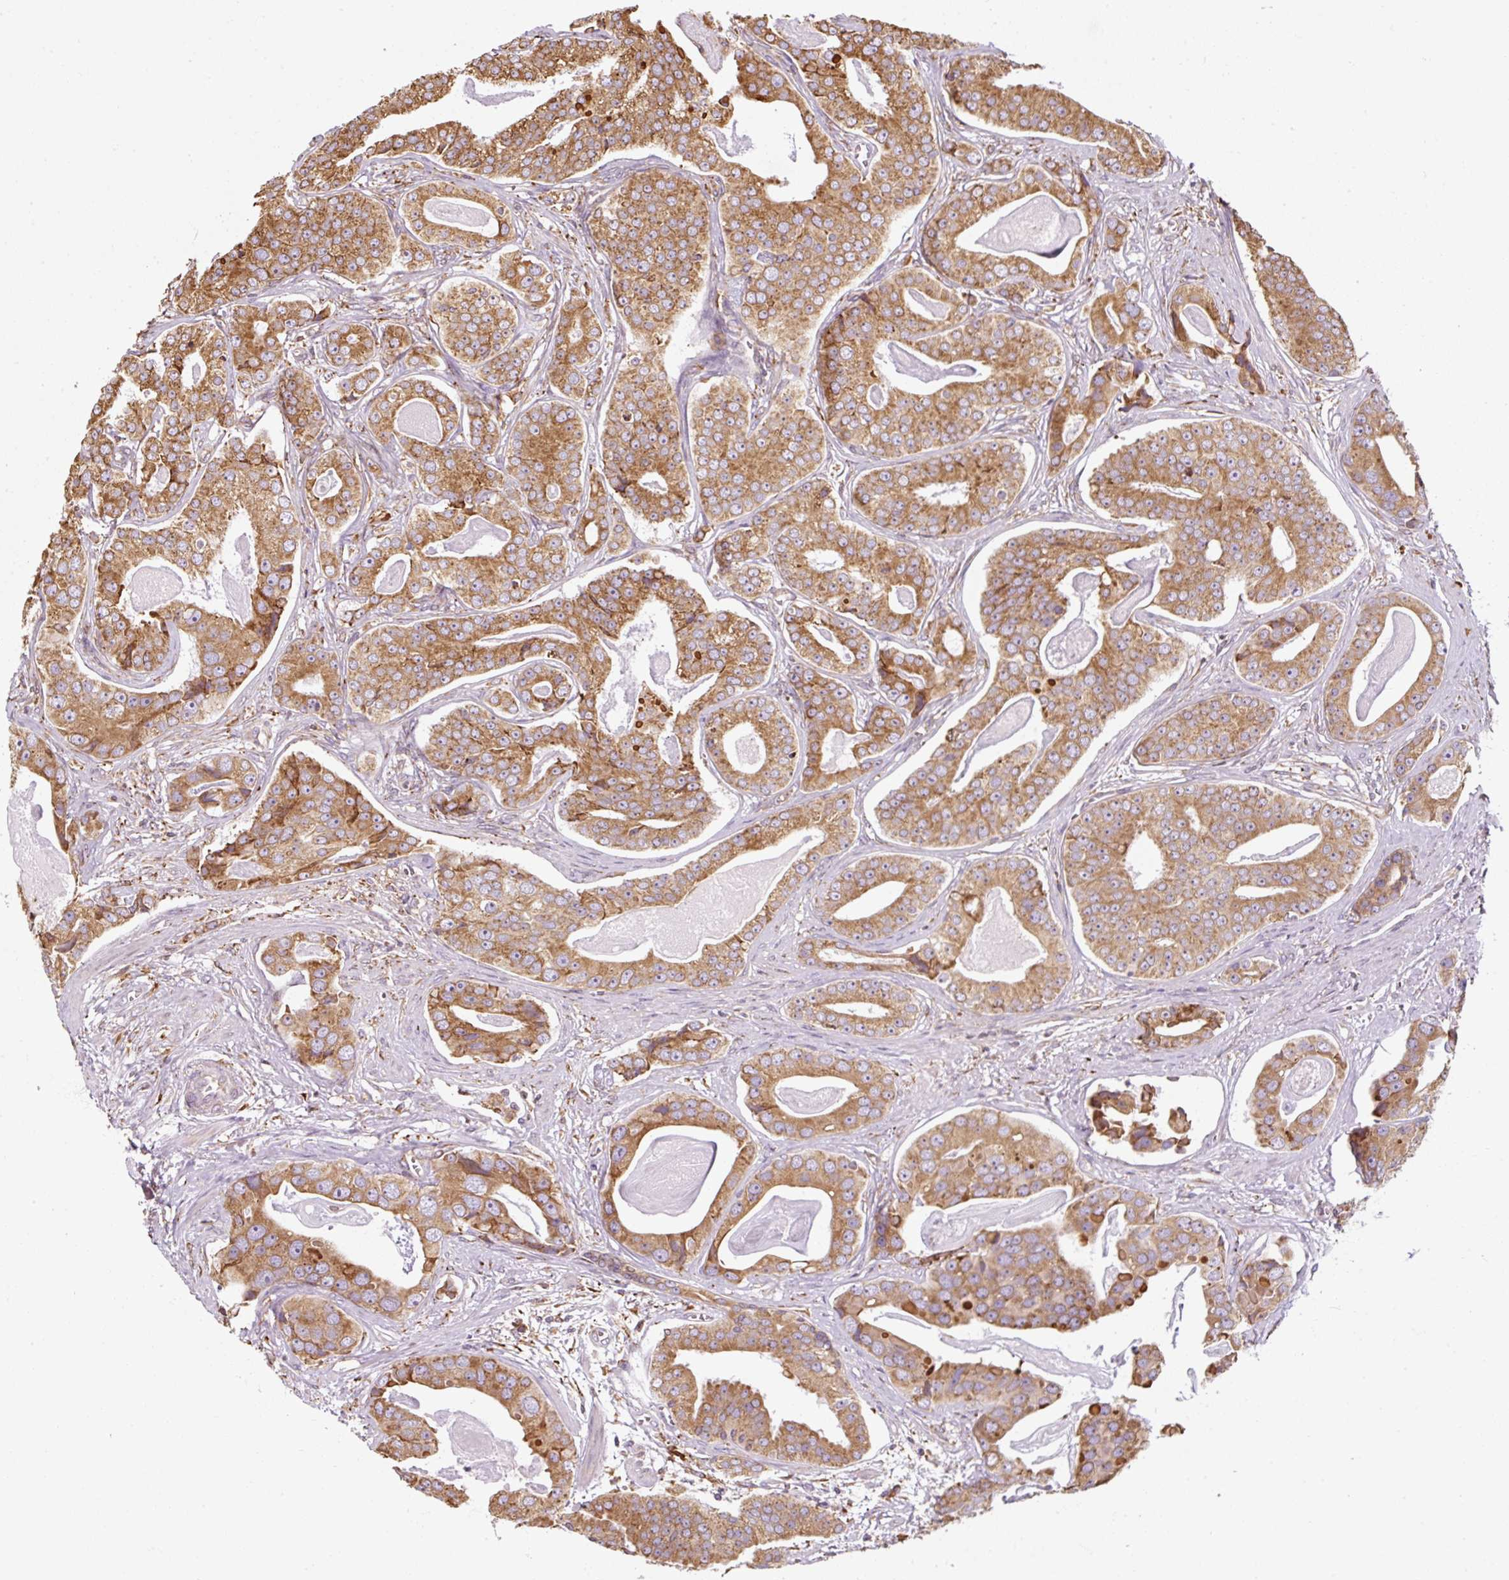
{"staining": {"intensity": "moderate", "quantity": ">75%", "location": "cytoplasmic/membranous"}, "tissue": "prostate cancer", "cell_type": "Tumor cells", "image_type": "cancer", "snomed": [{"axis": "morphology", "description": "Adenocarcinoma, High grade"}, {"axis": "topography", "description": "Prostate"}], "caption": "Moderate cytoplasmic/membranous positivity for a protein is present in approximately >75% of tumor cells of adenocarcinoma (high-grade) (prostate) using immunohistochemistry (IHC).", "gene": "PRKCSH", "patient": {"sex": "male", "age": 71}}